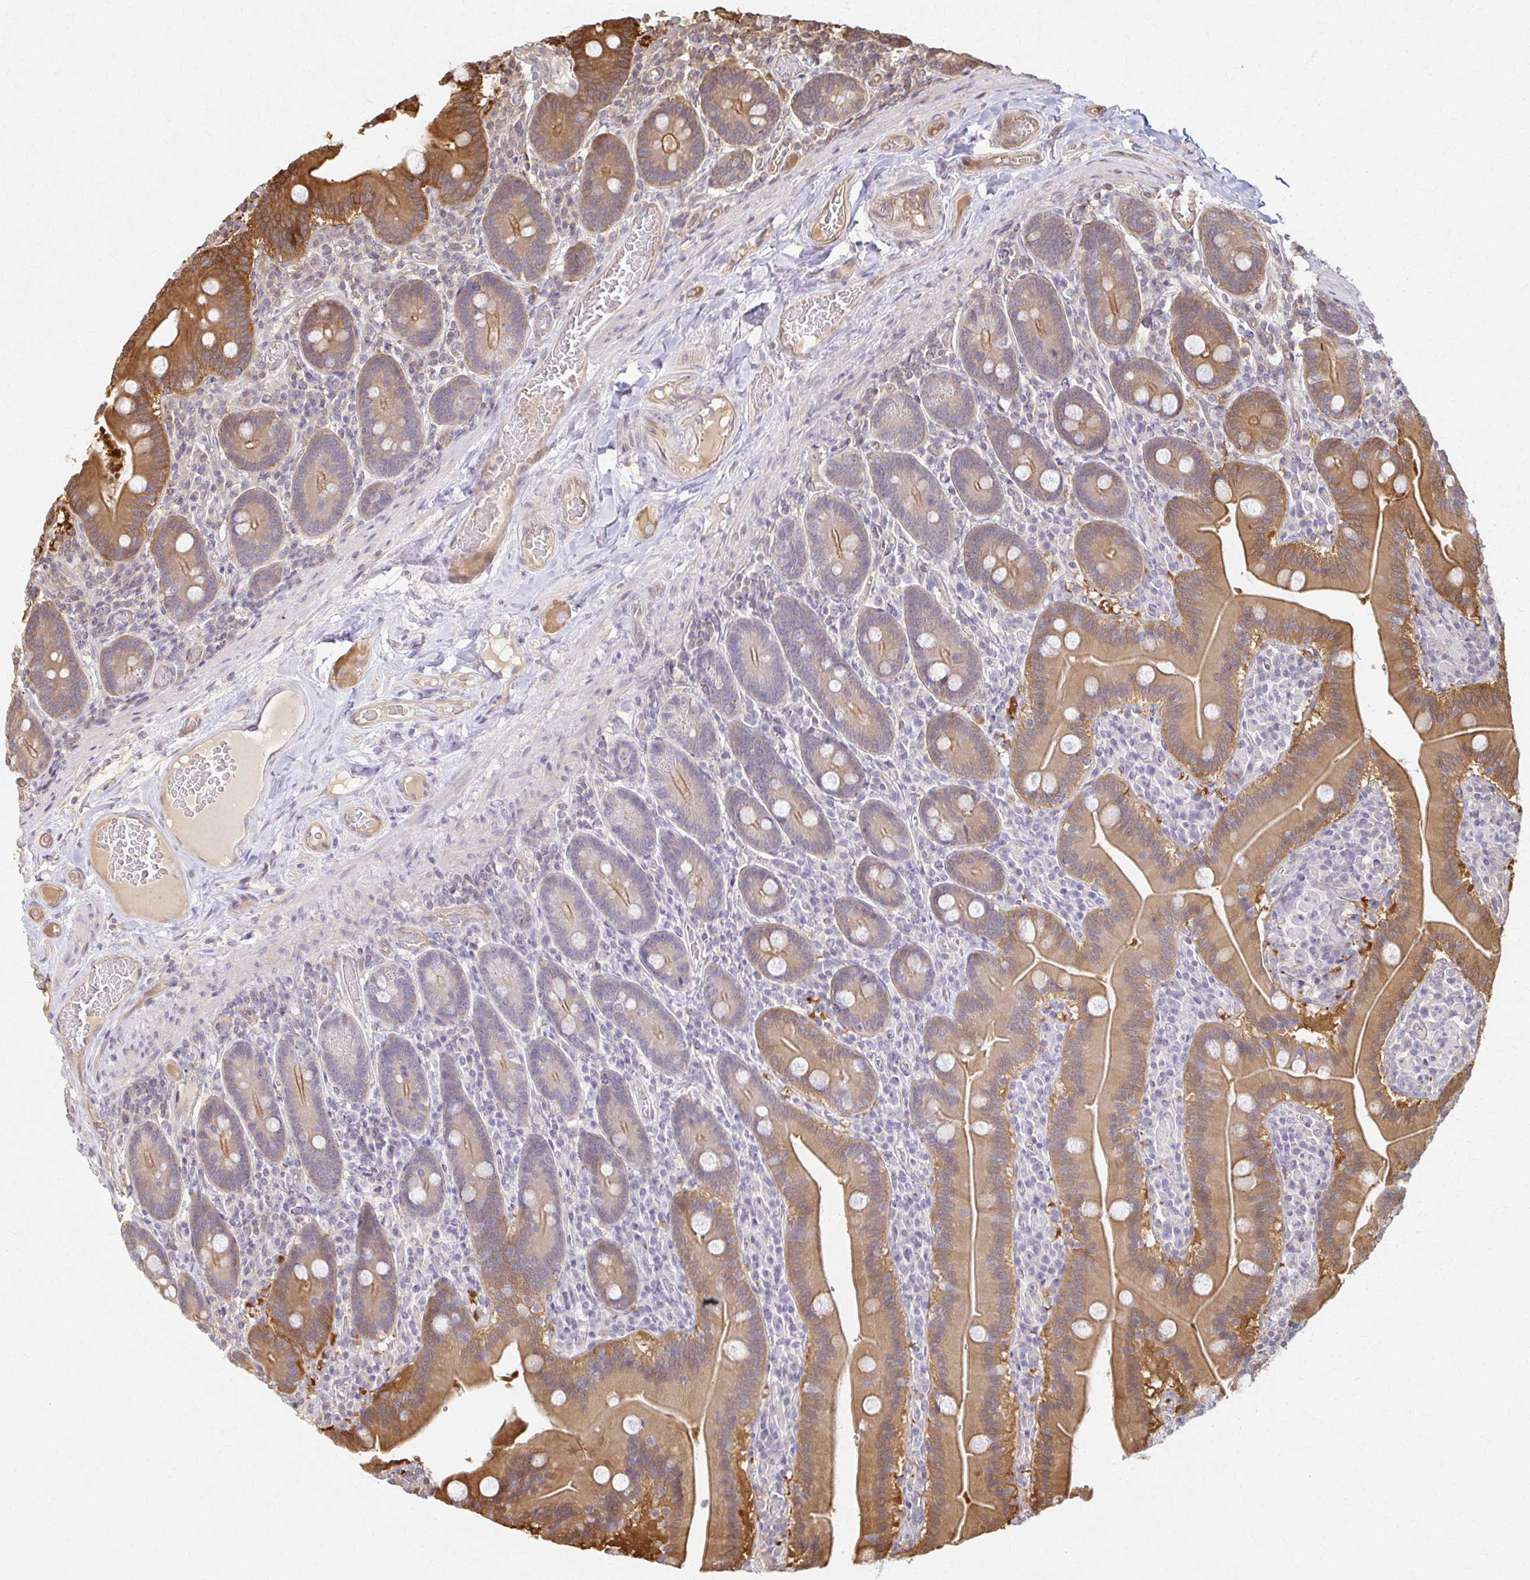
{"staining": {"intensity": "moderate", "quantity": "25%-75%", "location": "cytoplasmic/membranous"}, "tissue": "duodenum", "cell_type": "Glandular cells", "image_type": "normal", "snomed": [{"axis": "morphology", "description": "Normal tissue, NOS"}, {"axis": "topography", "description": "Duodenum"}], "caption": "Brown immunohistochemical staining in normal human duodenum reveals moderate cytoplasmic/membranous expression in about 25%-75% of glandular cells. Nuclei are stained in blue.", "gene": "ARHGAP35", "patient": {"sex": "female", "age": 62}}